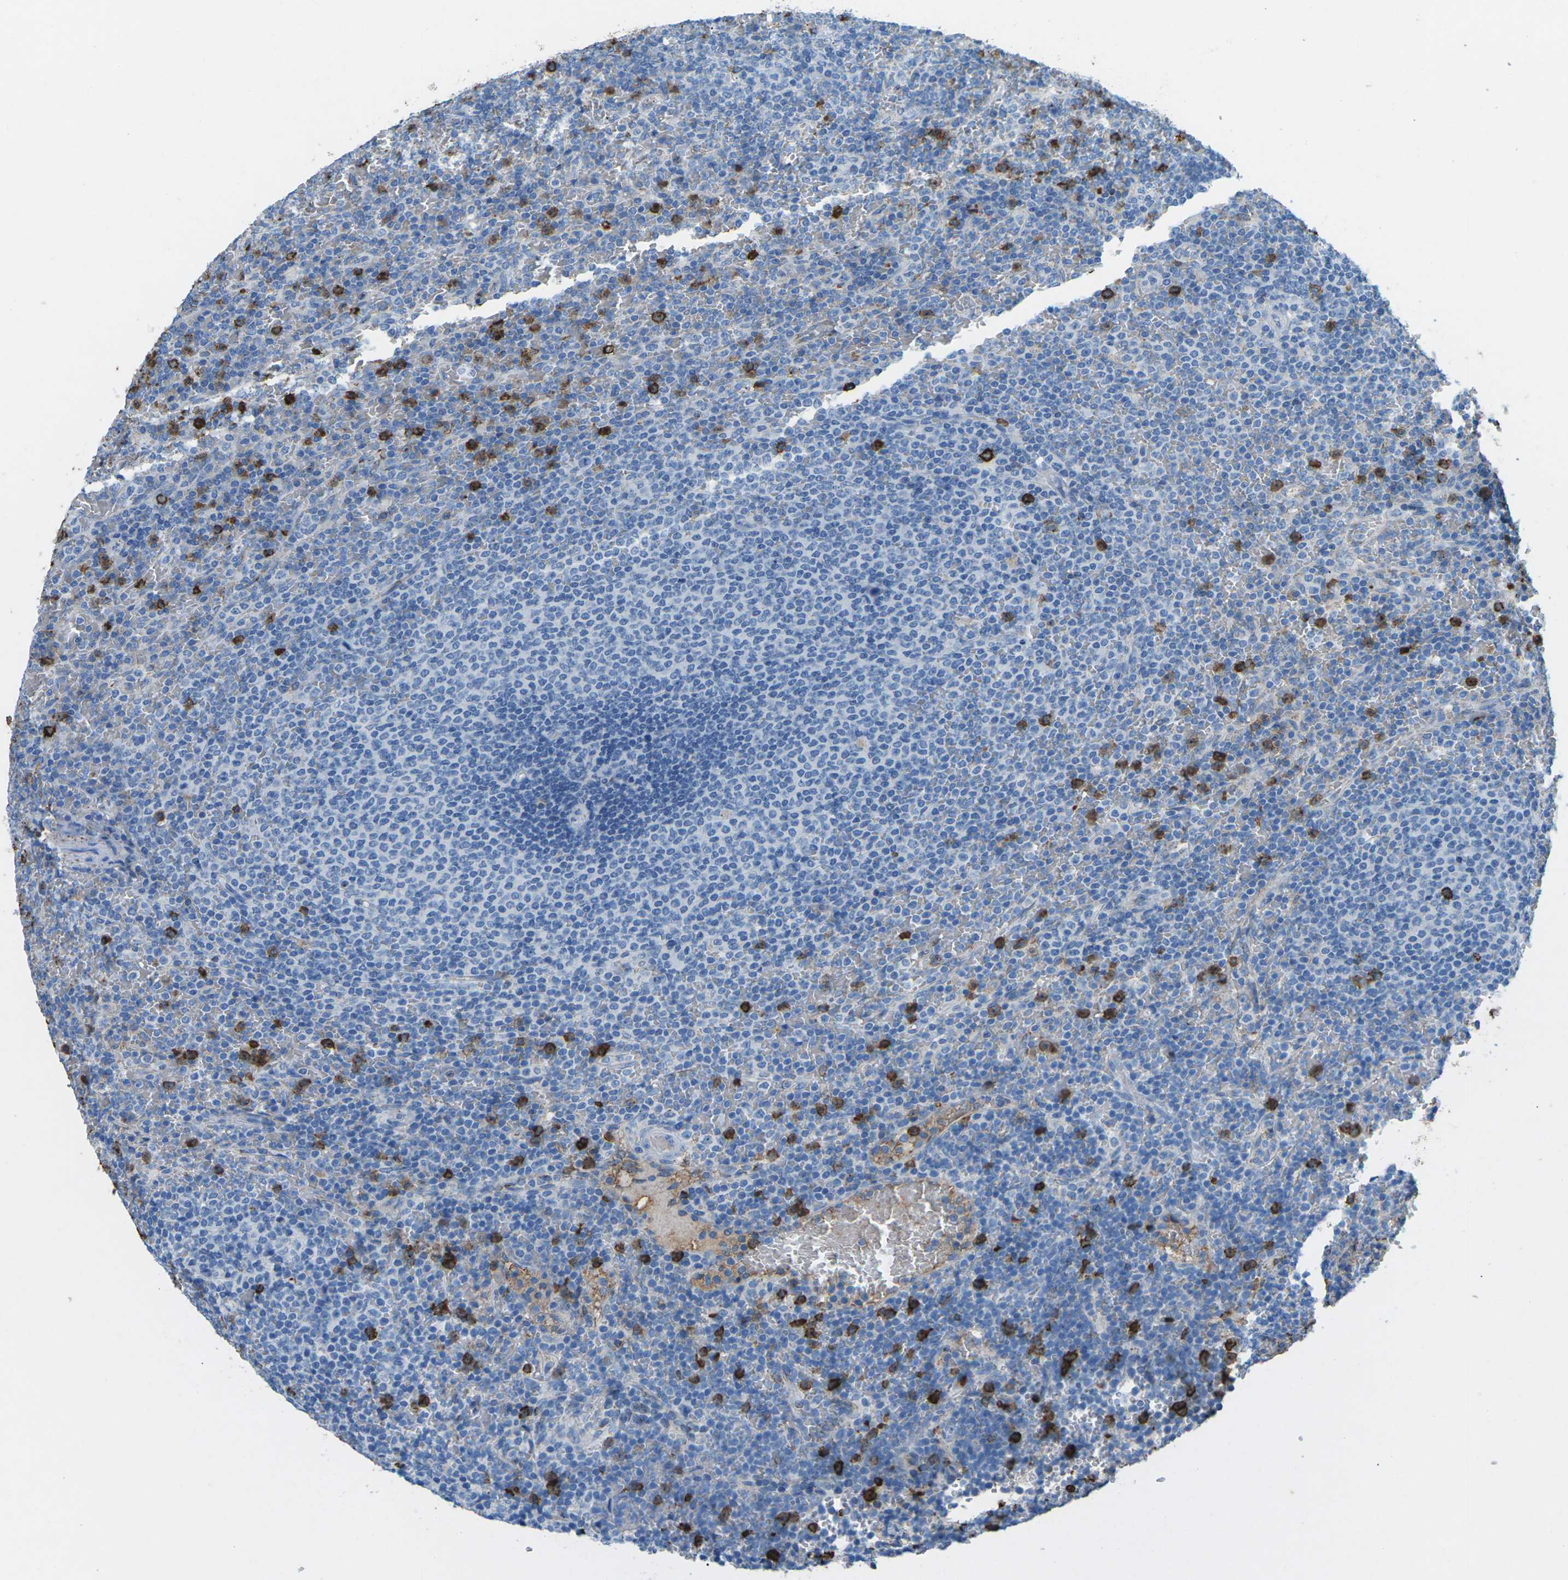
{"staining": {"intensity": "negative", "quantity": "none", "location": "none"}, "tissue": "lymphoma", "cell_type": "Tumor cells", "image_type": "cancer", "snomed": [{"axis": "morphology", "description": "Malignant lymphoma, non-Hodgkin's type, Low grade"}, {"axis": "topography", "description": "Spleen"}], "caption": "A micrograph of human lymphoma is negative for staining in tumor cells.", "gene": "CTAGE1", "patient": {"sex": "female", "age": 77}}